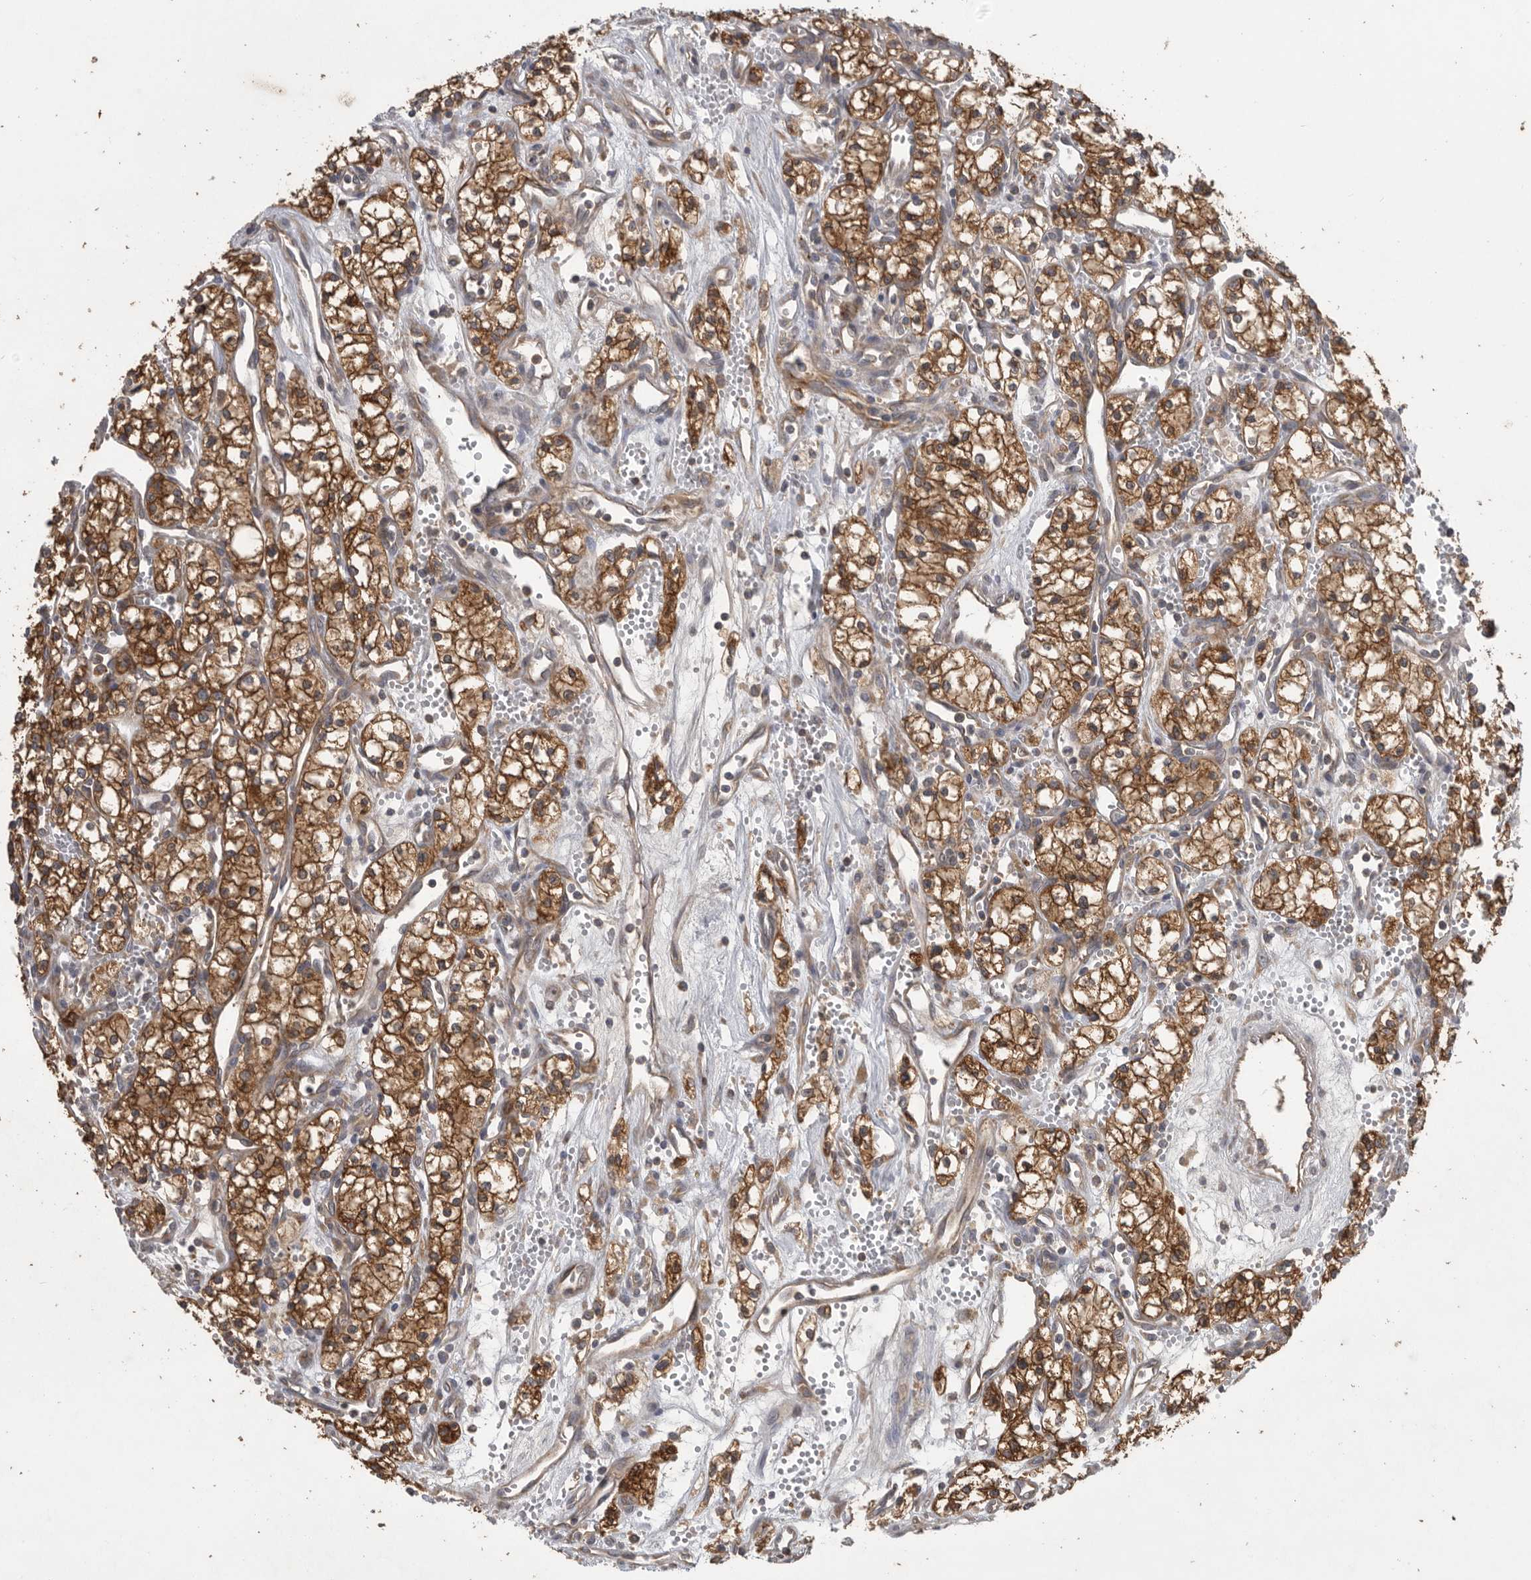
{"staining": {"intensity": "strong", "quantity": ">75%", "location": "cytoplasmic/membranous"}, "tissue": "renal cancer", "cell_type": "Tumor cells", "image_type": "cancer", "snomed": [{"axis": "morphology", "description": "Adenocarcinoma, NOS"}, {"axis": "topography", "description": "Kidney"}], "caption": "High-power microscopy captured an immunohistochemistry image of renal cancer (adenocarcinoma), revealing strong cytoplasmic/membranous positivity in about >75% of tumor cells.", "gene": "C1orf109", "patient": {"sex": "male", "age": 59}}